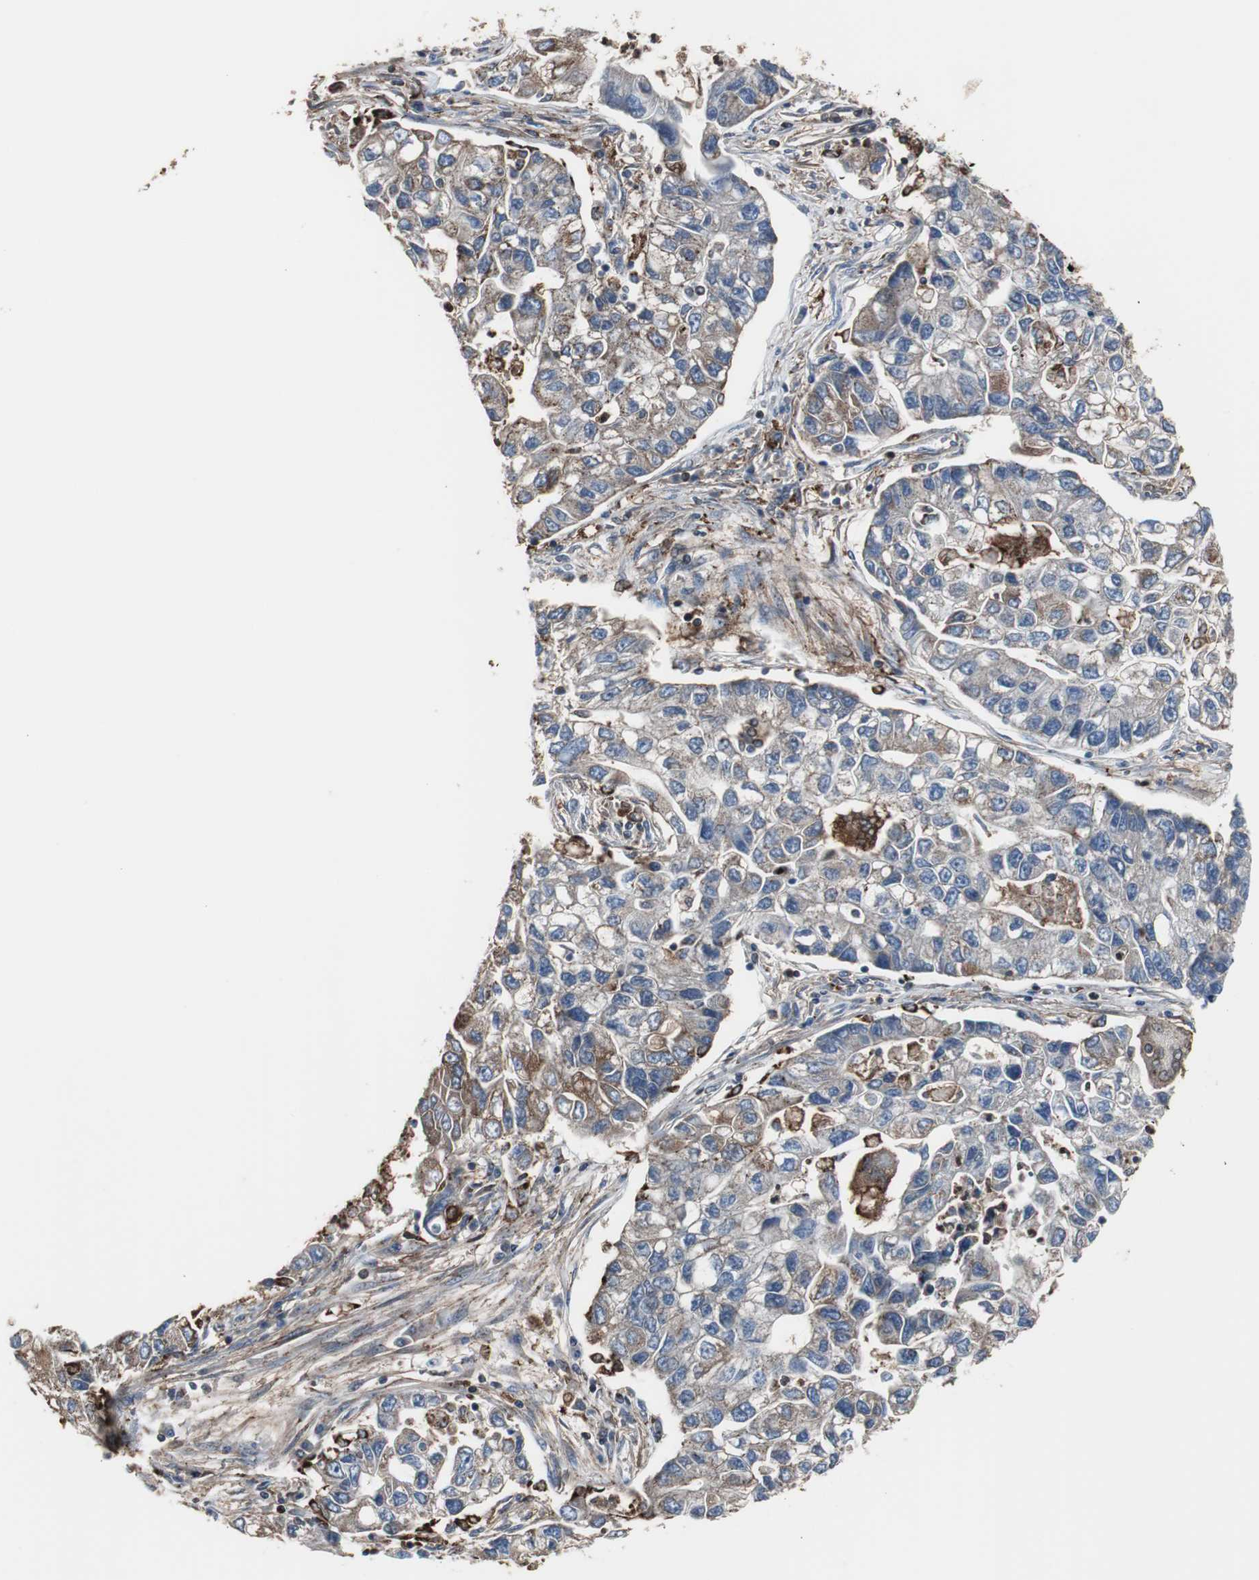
{"staining": {"intensity": "weak", "quantity": "<25%", "location": "cytoplasmic/membranous"}, "tissue": "lung cancer", "cell_type": "Tumor cells", "image_type": "cancer", "snomed": [{"axis": "morphology", "description": "Adenocarcinoma, NOS"}, {"axis": "topography", "description": "Lung"}], "caption": "Tumor cells are negative for protein expression in human adenocarcinoma (lung). (Stains: DAB (3,3'-diaminobenzidine) immunohistochemistry with hematoxylin counter stain, Microscopy: brightfield microscopy at high magnification).", "gene": "ANXA4", "patient": {"sex": "female", "age": 51}}